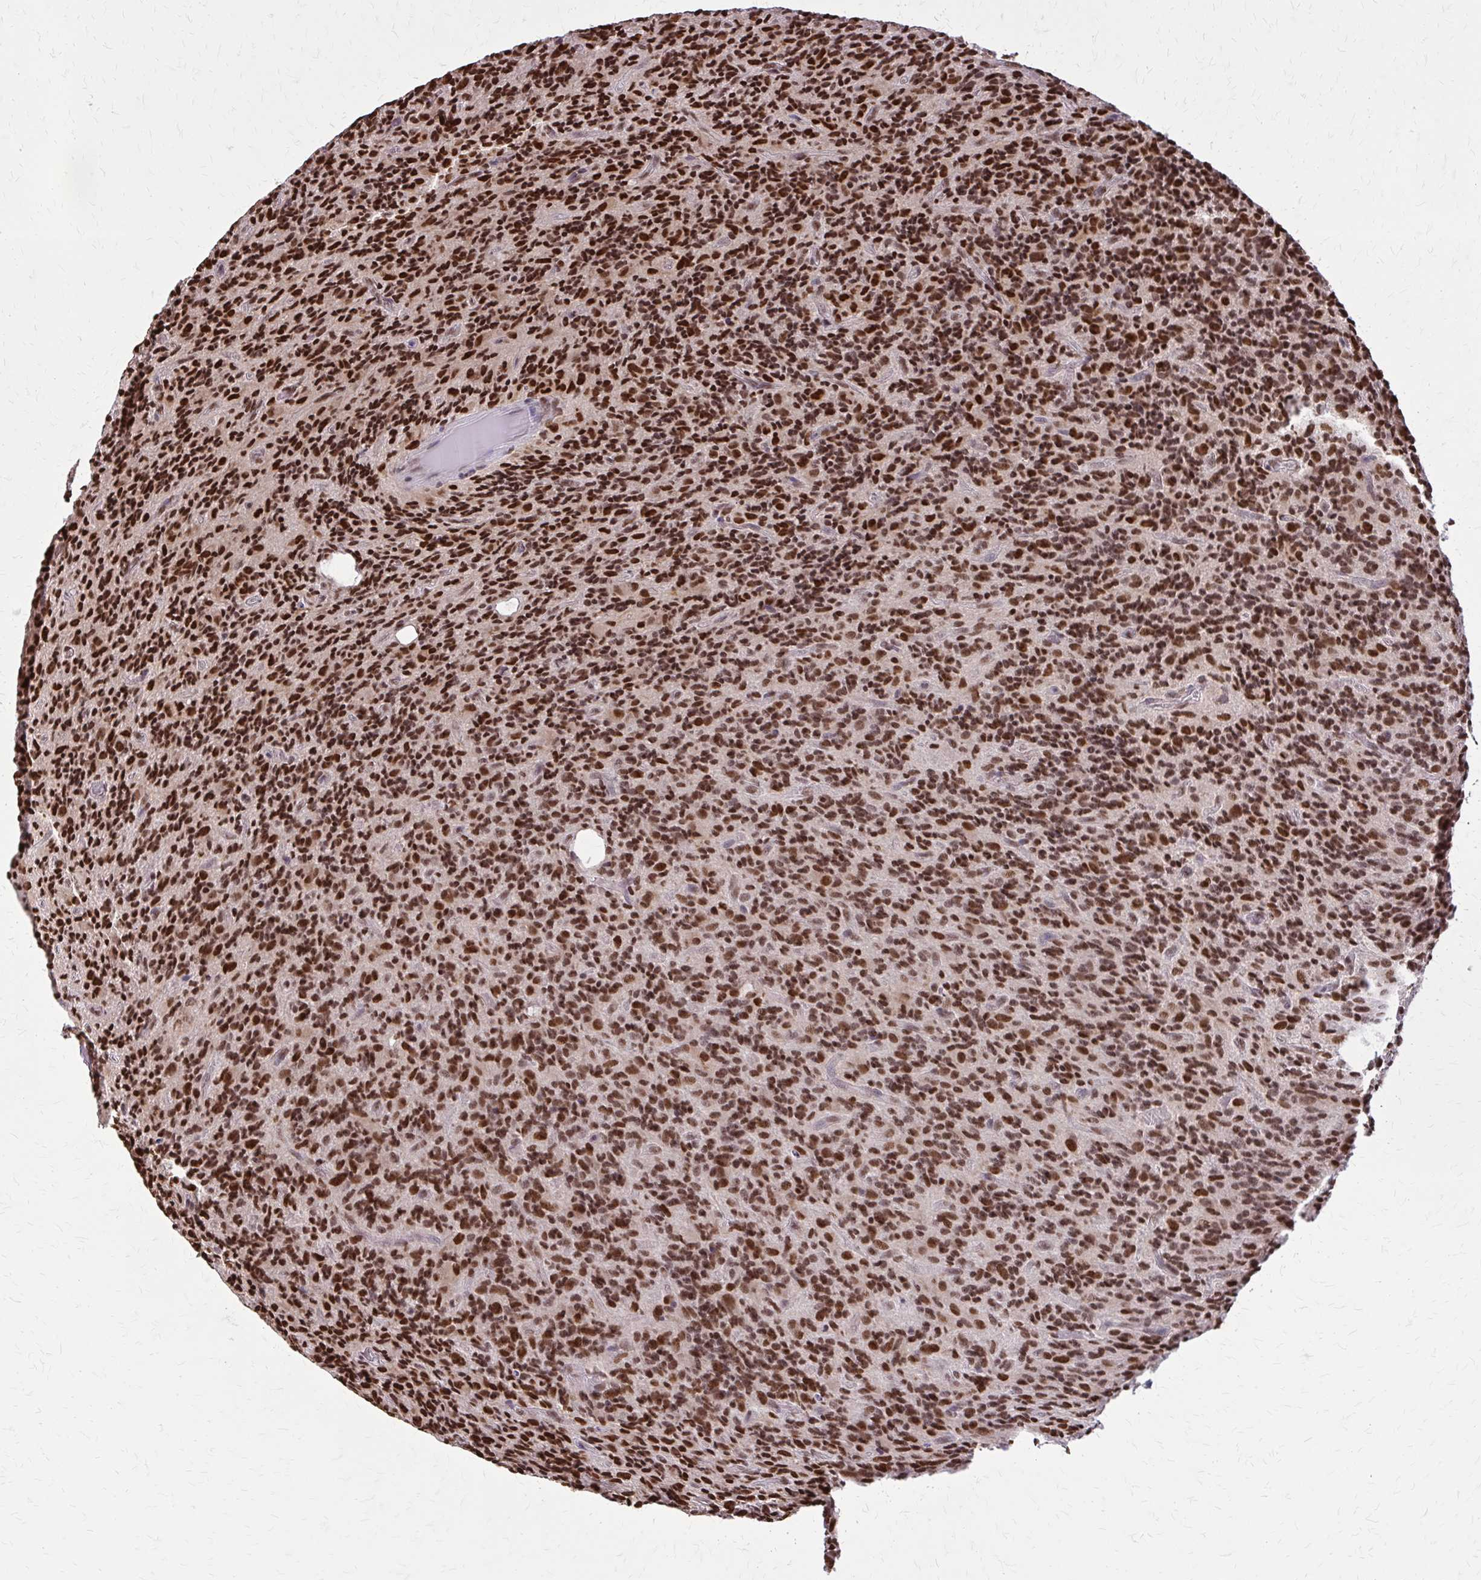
{"staining": {"intensity": "strong", "quantity": ">75%", "location": "nuclear"}, "tissue": "glioma", "cell_type": "Tumor cells", "image_type": "cancer", "snomed": [{"axis": "morphology", "description": "Glioma, malignant, High grade"}, {"axis": "topography", "description": "Brain"}], "caption": "Human glioma stained with a protein marker exhibits strong staining in tumor cells.", "gene": "TTF1", "patient": {"sex": "male", "age": 76}}